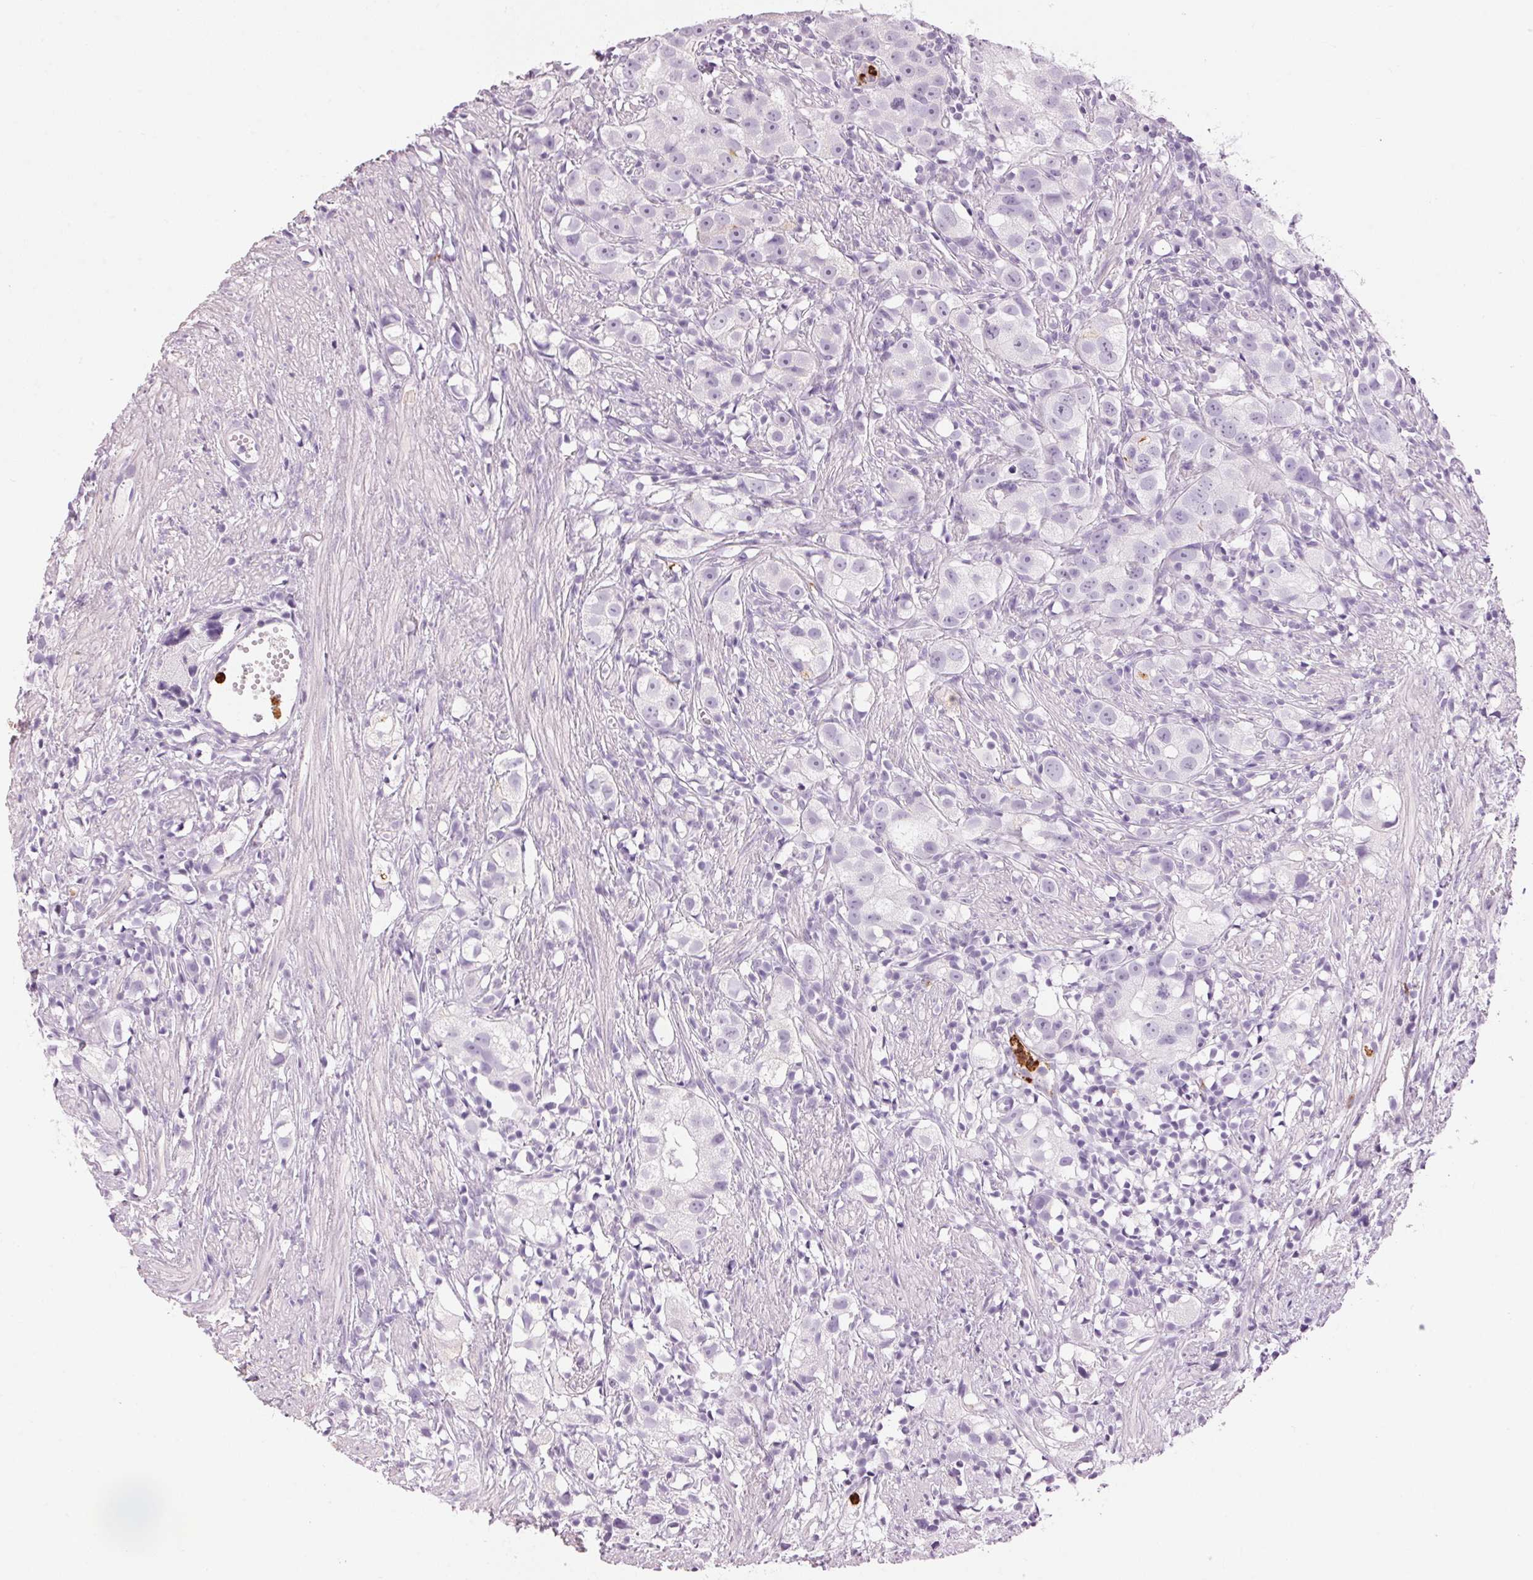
{"staining": {"intensity": "negative", "quantity": "none", "location": "none"}, "tissue": "prostate cancer", "cell_type": "Tumor cells", "image_type": "cancer", "snomed": [{"axis": "morphology", "description": "Adenocarcinoma, High grade"}, {"axis": "topography", "description": "Prostate"}], "caption": "Prostate adenocarcinoma (high-grade) stained for a protein using immunohistochemistry exhibits no expression tumor cells.", "gene": "KLK7", "patient": {"sex": "male", "age": 68}}